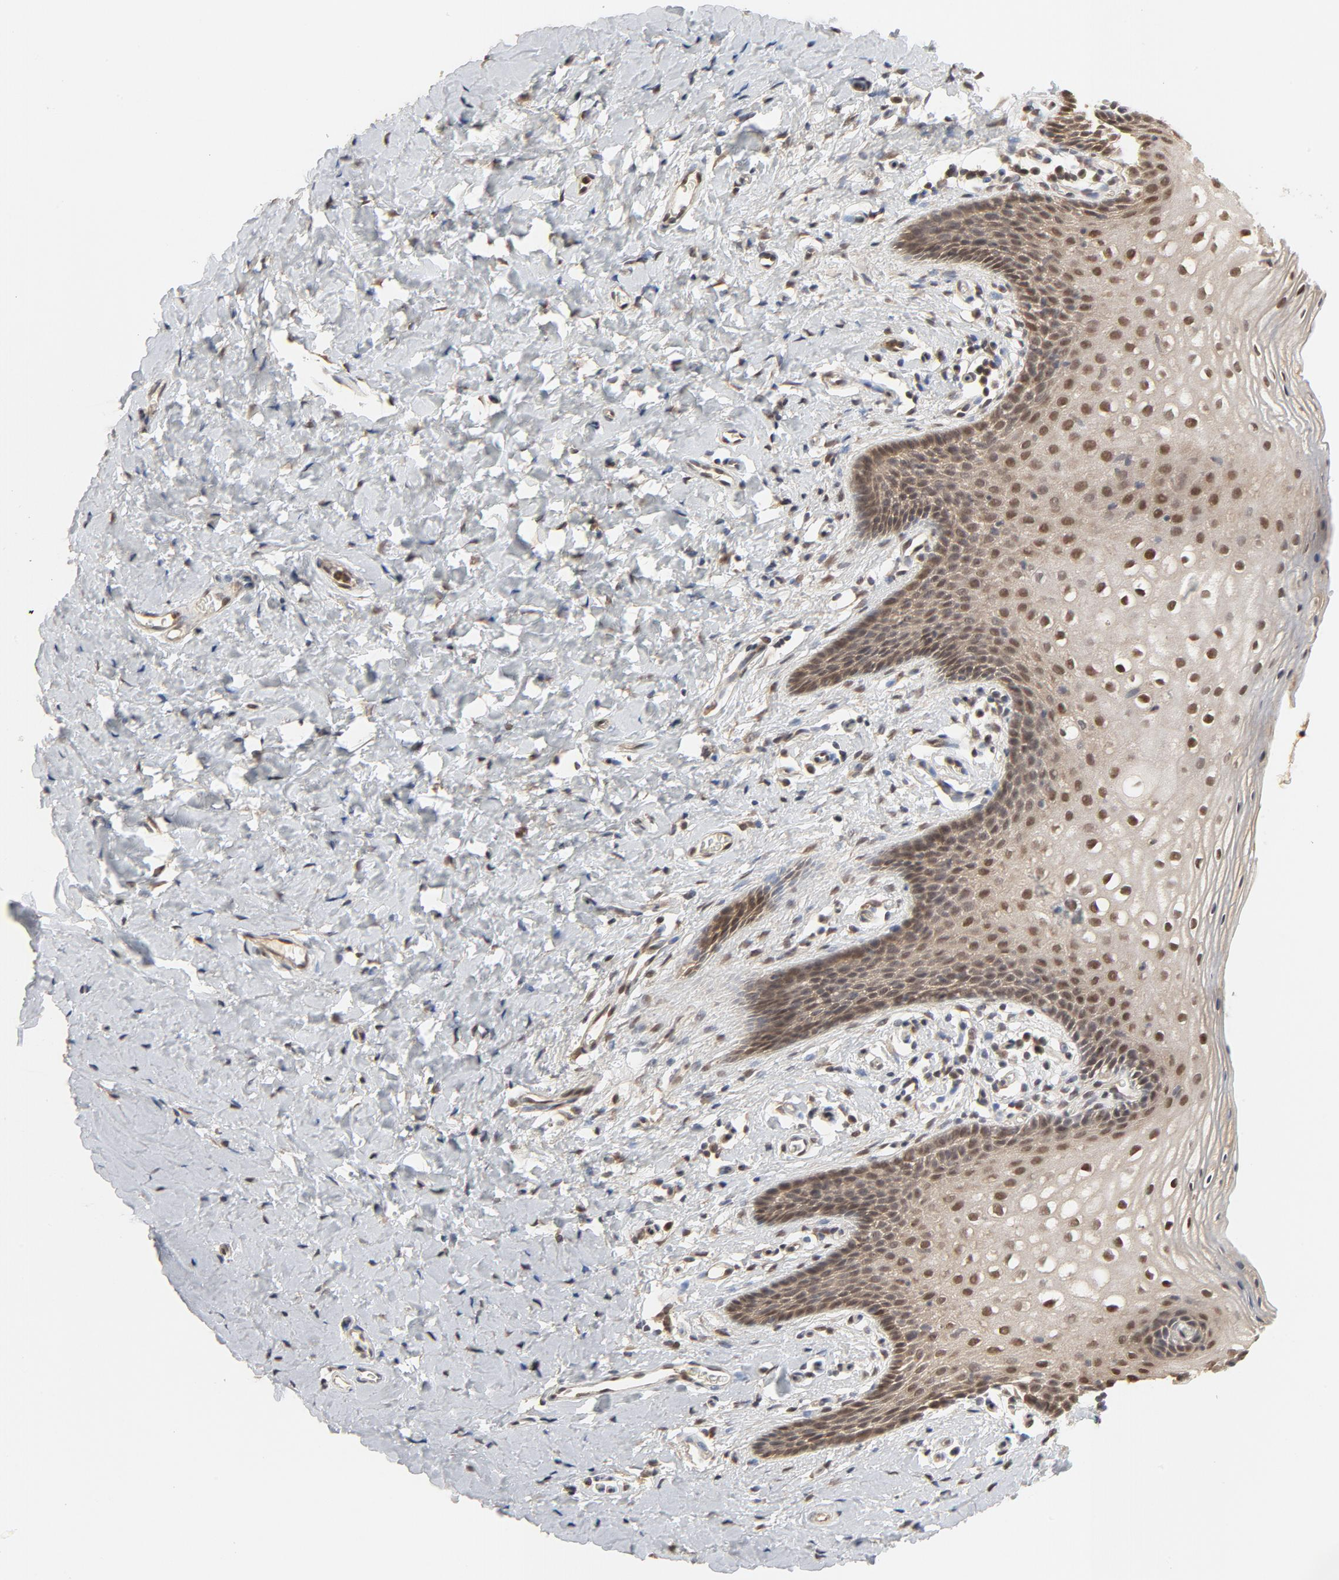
{"staining": {"intensity": "moderate", "quantity": "25%-75%", "location": "cytoplasmic/membranous,nuclear"}, "tissue": "vagina", "cell_type": "Squamous epithelial cells", "image_type": "normal", "snomed": [{"axis": "morphology", "description": "Normal tissue, NOS"}, {"axis": "topography", "description": "Vagina"}], "caption": "Protein staining of unremarkable vagina exhibits moderate cytoplasmic/membranous,nuclear staining in about 25%-75% of squamous epithelial cells.", "gene": "NEDD8", "patient": {"sex": "female", "age": 55}}